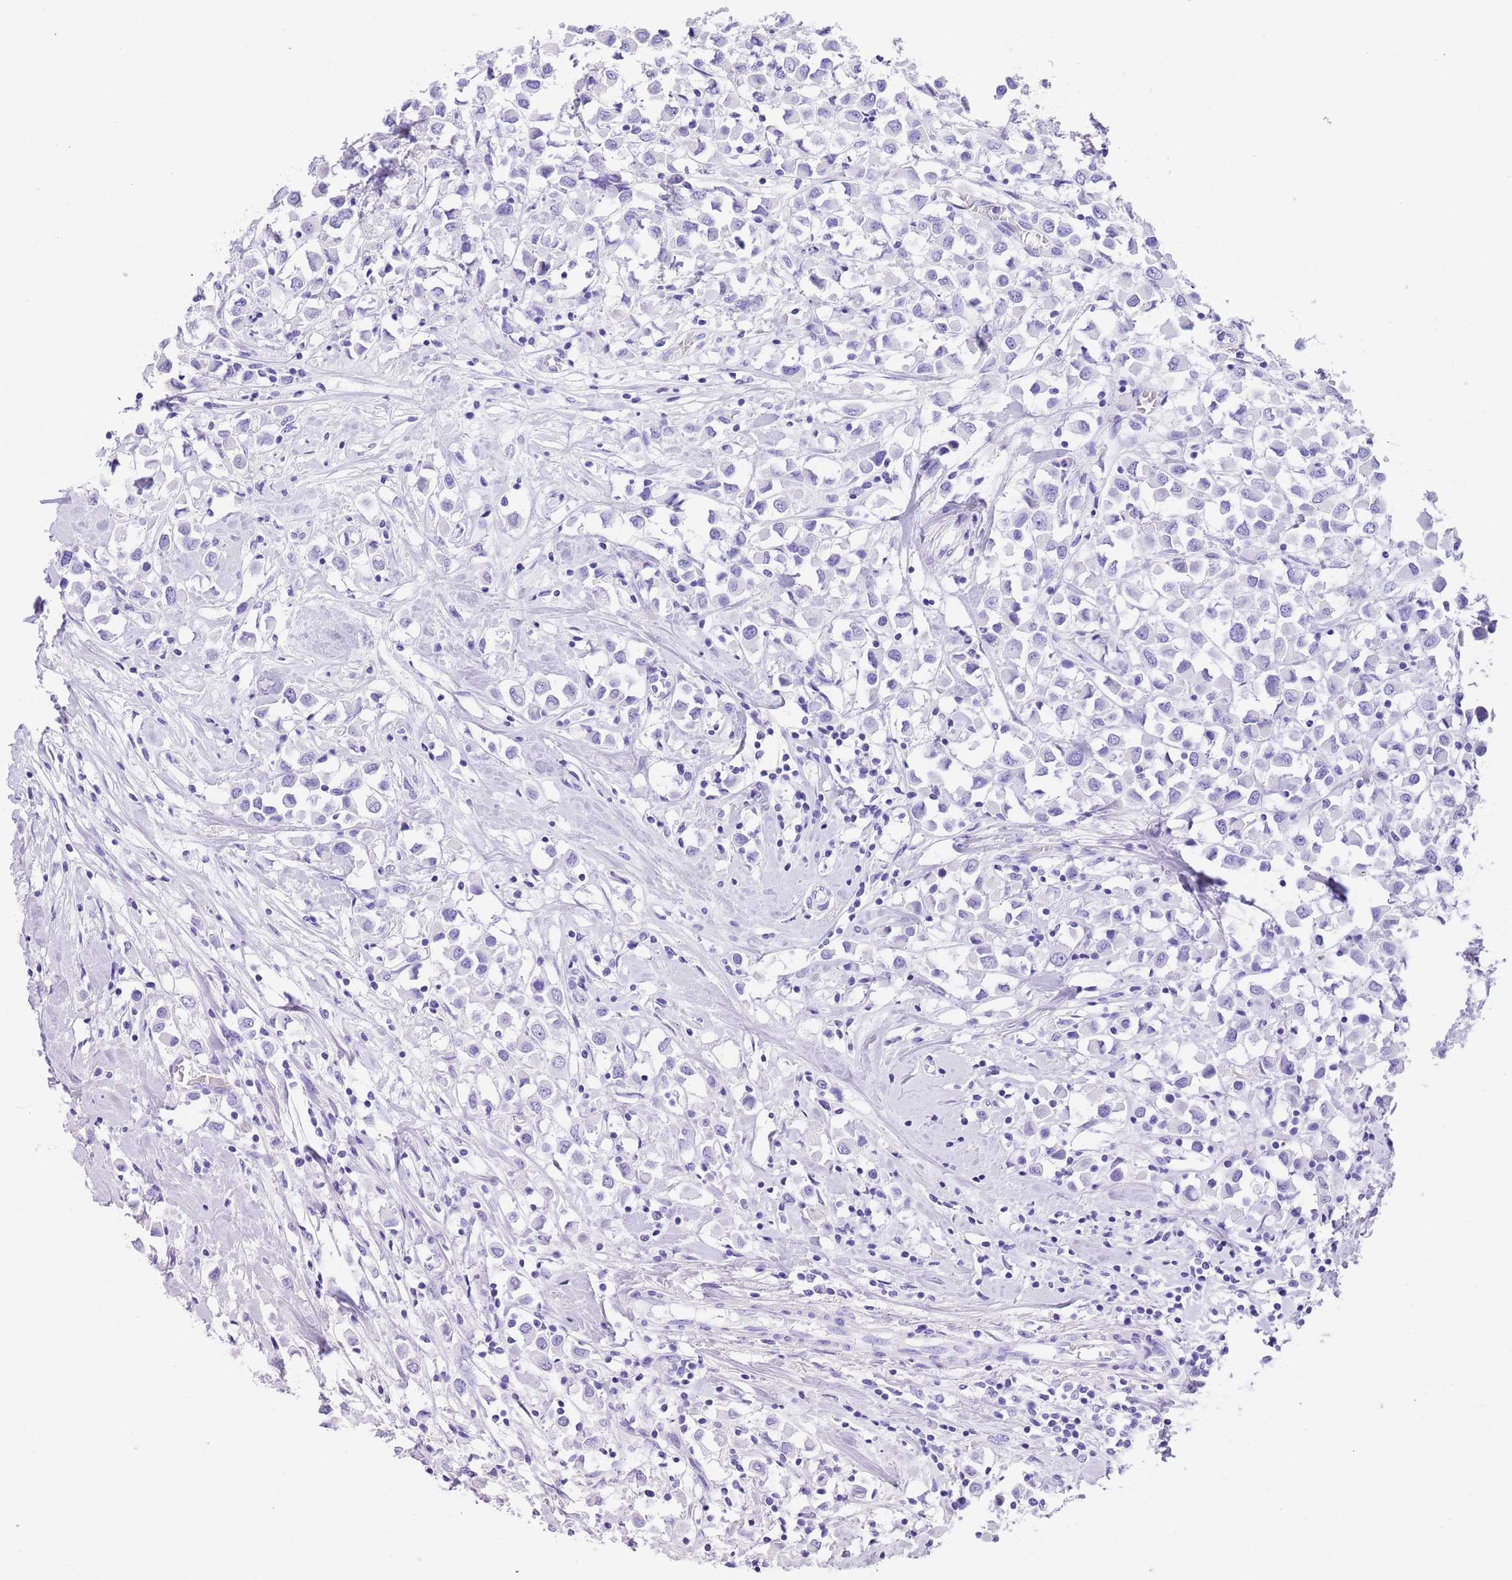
{"staining": {"intensity": "negative", "quantity": "none", "location": "none"}, "tissue": "breast cancer", "cell_type": "Tumor cells", "image_type": "cancer", "snomed": [{"axis": "morphology", "description": "Duct carcinoma"}, {"axis": "topography", "description": "Breast"}], "caption": "The photomicrograph displays no significant positivity in tumor cells of breast cancer (invasive ductal carcinoma). Brightfield microscopy of immunohistochemistry (IHC) stained with DAB (brown) and hematoxylin (blue), captured at high magnification.", "gene": "TMEM185B", "patient": {"sex": "female", "age": 61}}